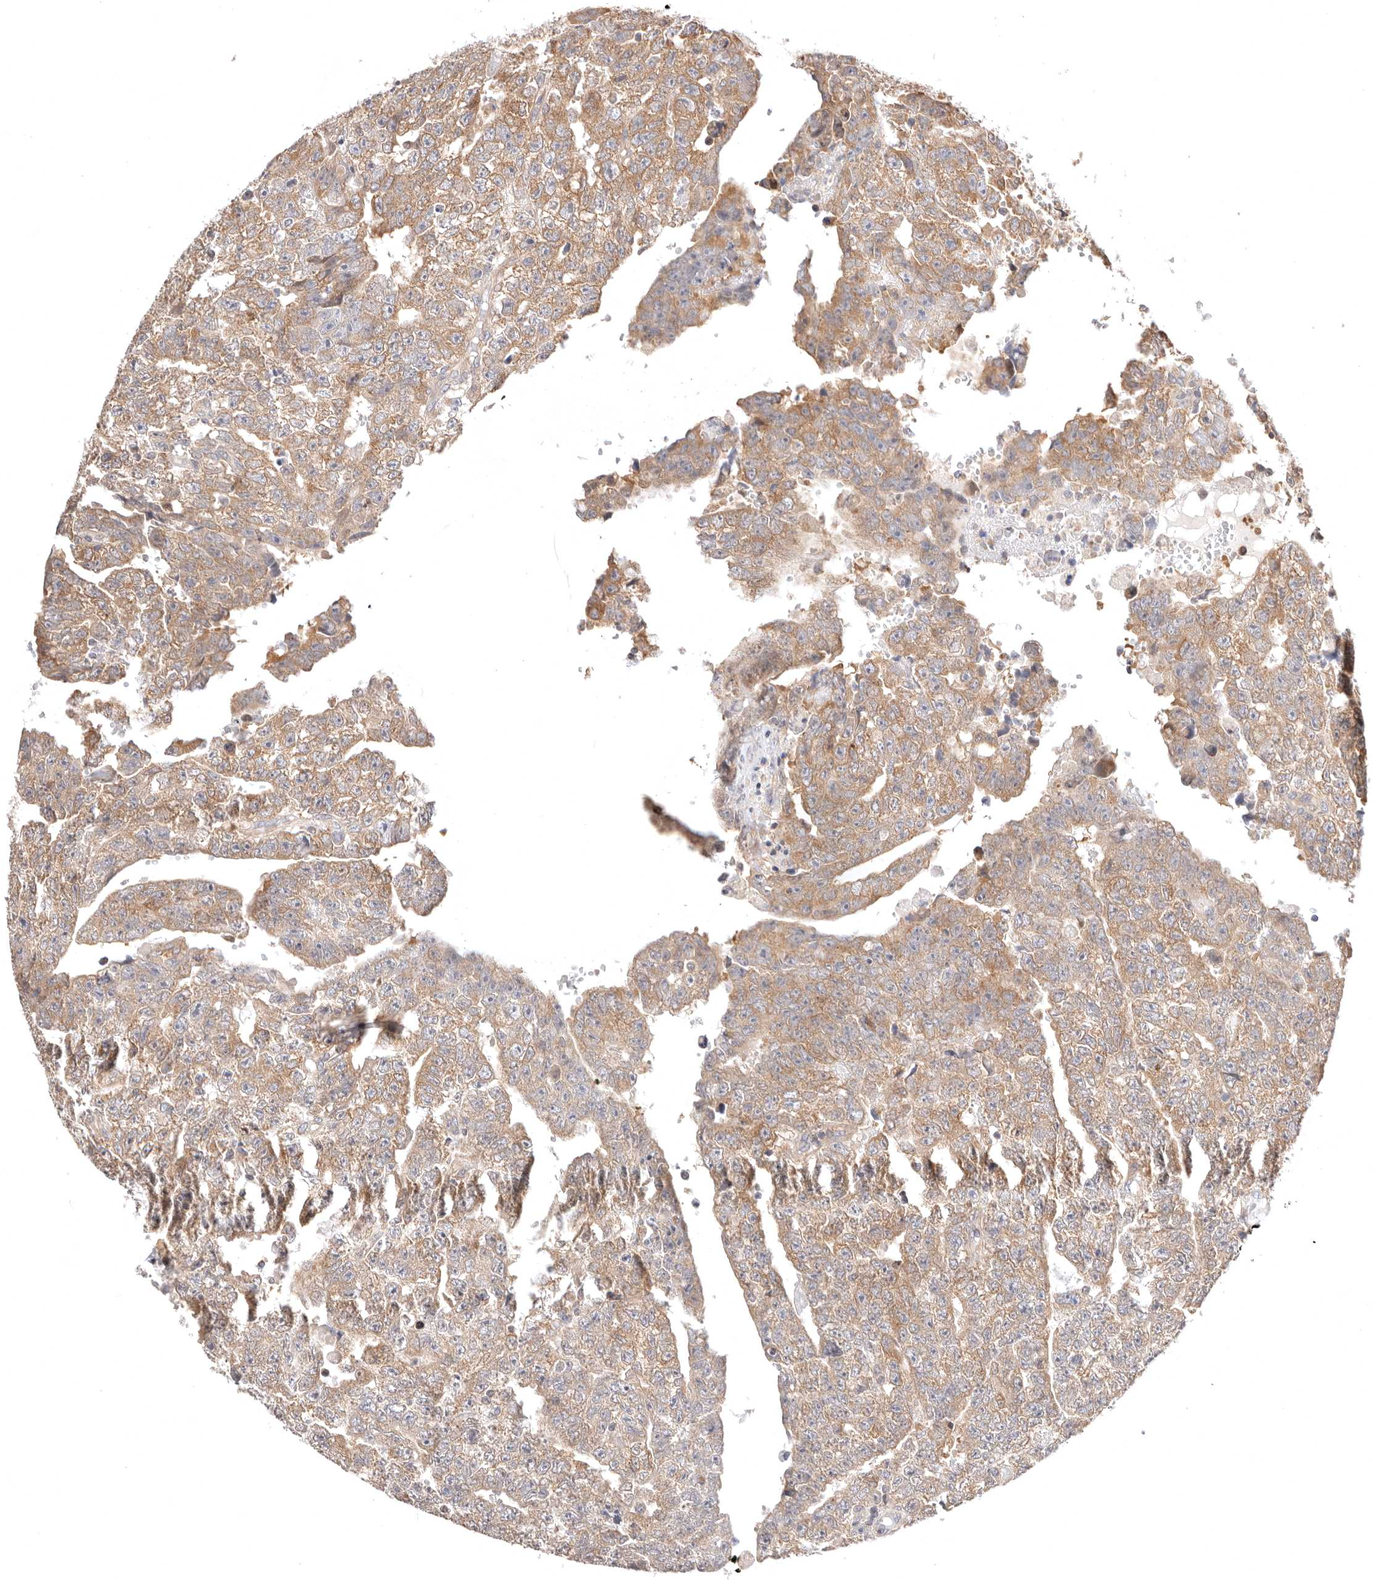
{"staining": {"intensity": "moderate", "quantity": ">75%", "location": "cytoplasmic/membranous"}, "tissue": "testis cancer", "cell_type": "Tumor cells", "image_type": "cancer", "snomed": [{"axis": "morphology", "description": "Carcinoma, Embryonal, NOS"}, {"axis": "topography", "description": "Testis"}], "caption": "Immunohistochemical staining of human testis cancer (embryonal carcinoma) reveals medium levels of moderate cytoplasmic/membranous protein expression in approximately >75% of tumor cells. Nuclei are stained in blue.", "gene": "KCMF1", "patient": {"sex": "male", "age": 25}}